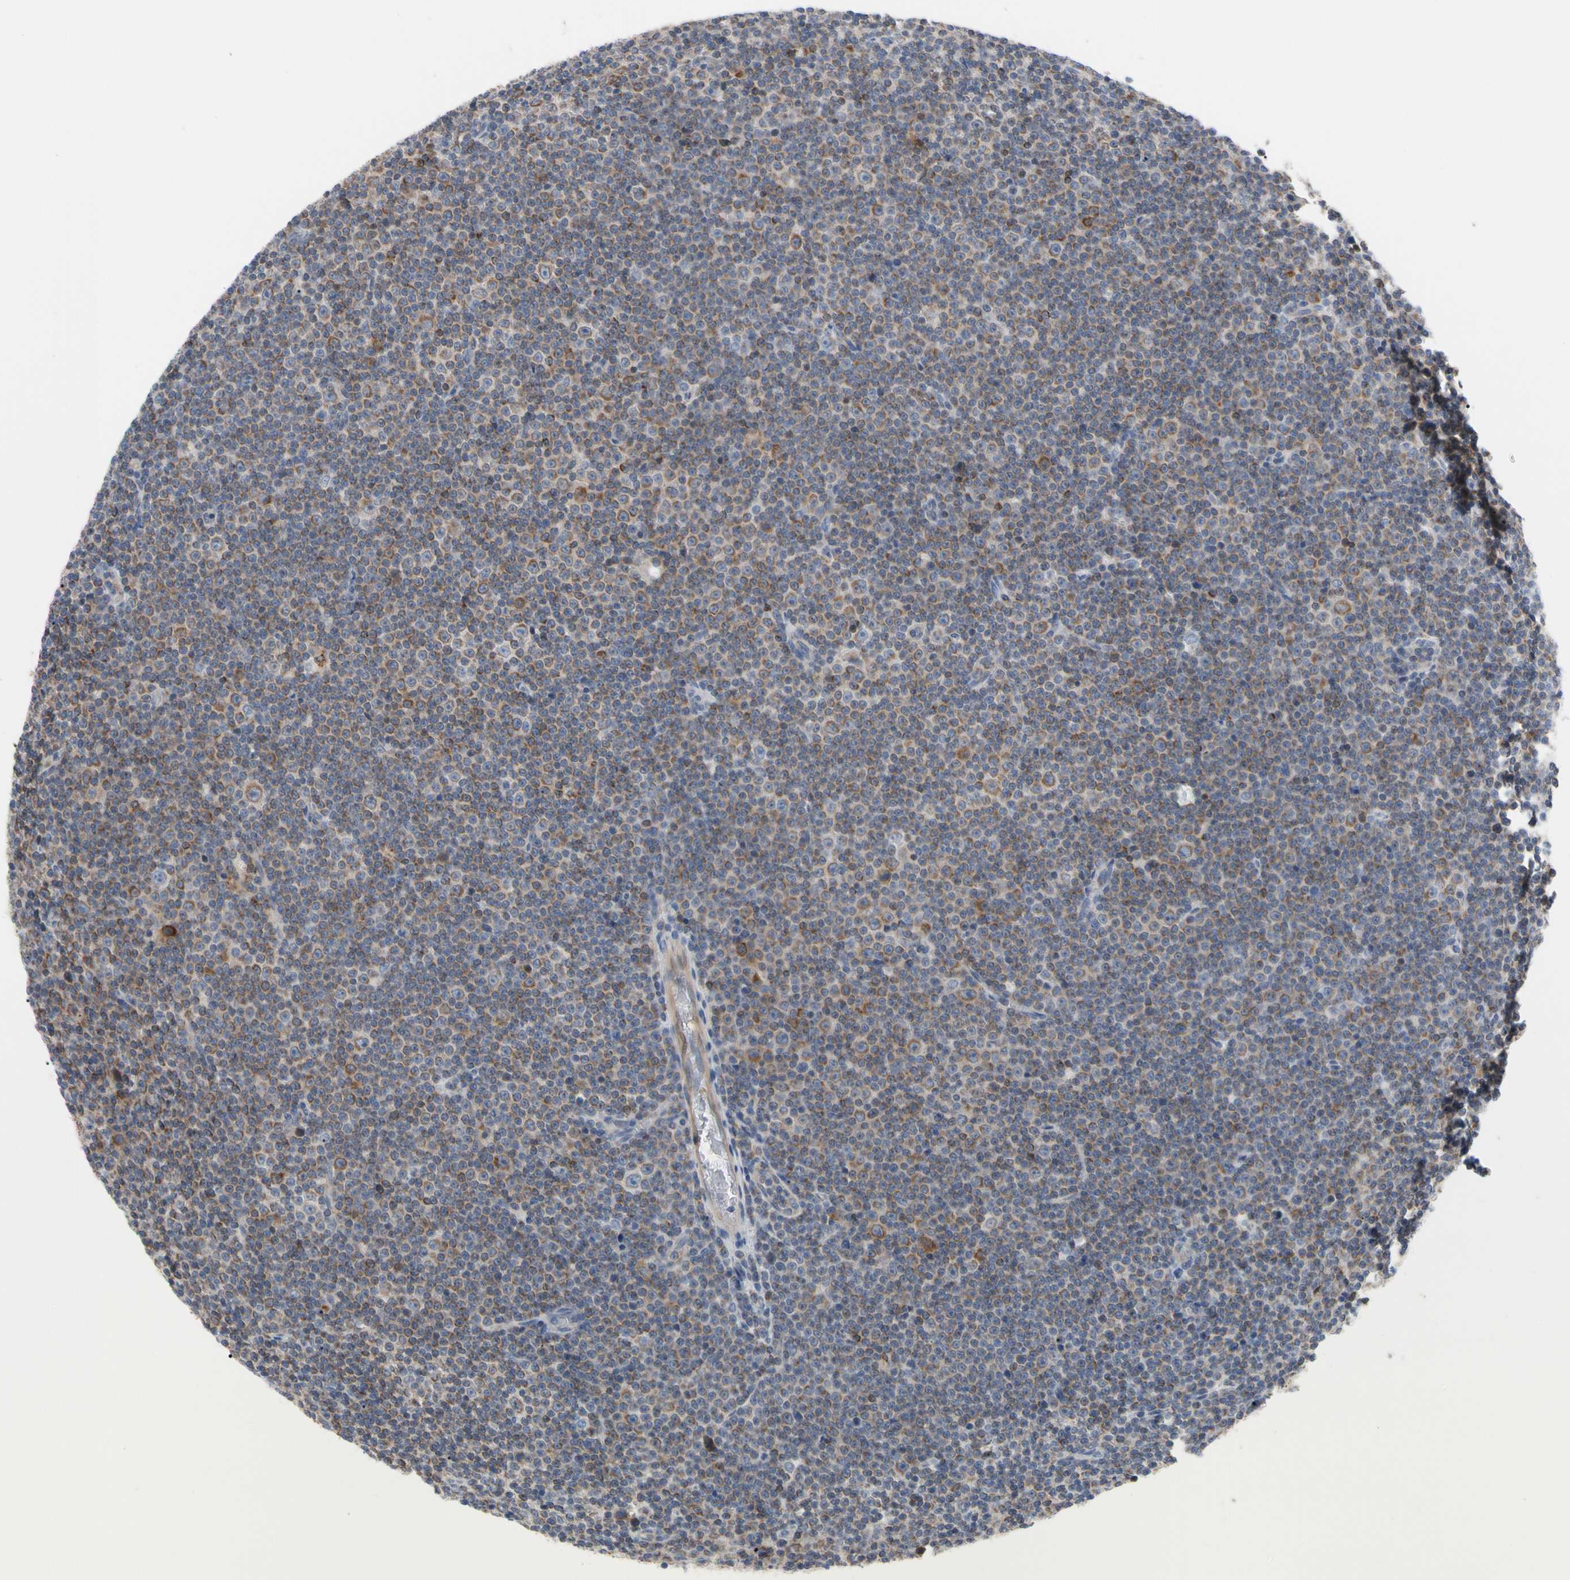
{"staining": {"intensity": "moderate", "quantity": ">75%", "location": "cytoplasmic/membranous"}, "tissue": "lymphoma", "cell_type": "Tumor cells", "image_type": "cancer", "snomed": [{"axis": "morphology", "description": "Malignant lymphoma, non-Hodgkin's type, Low grade"}, {"axis": "topography", "description": "Lymph node"}], "caption": "Immunohistochemistry (DAB (3,3'-diaminobenzidine)) staining of lymphoma demonstrates moderate cytoplasmic/membranous protein expression in about >75% of tumor cells.", "gene": "MCL1", "patient": {"sex": "female", "age": 67}}